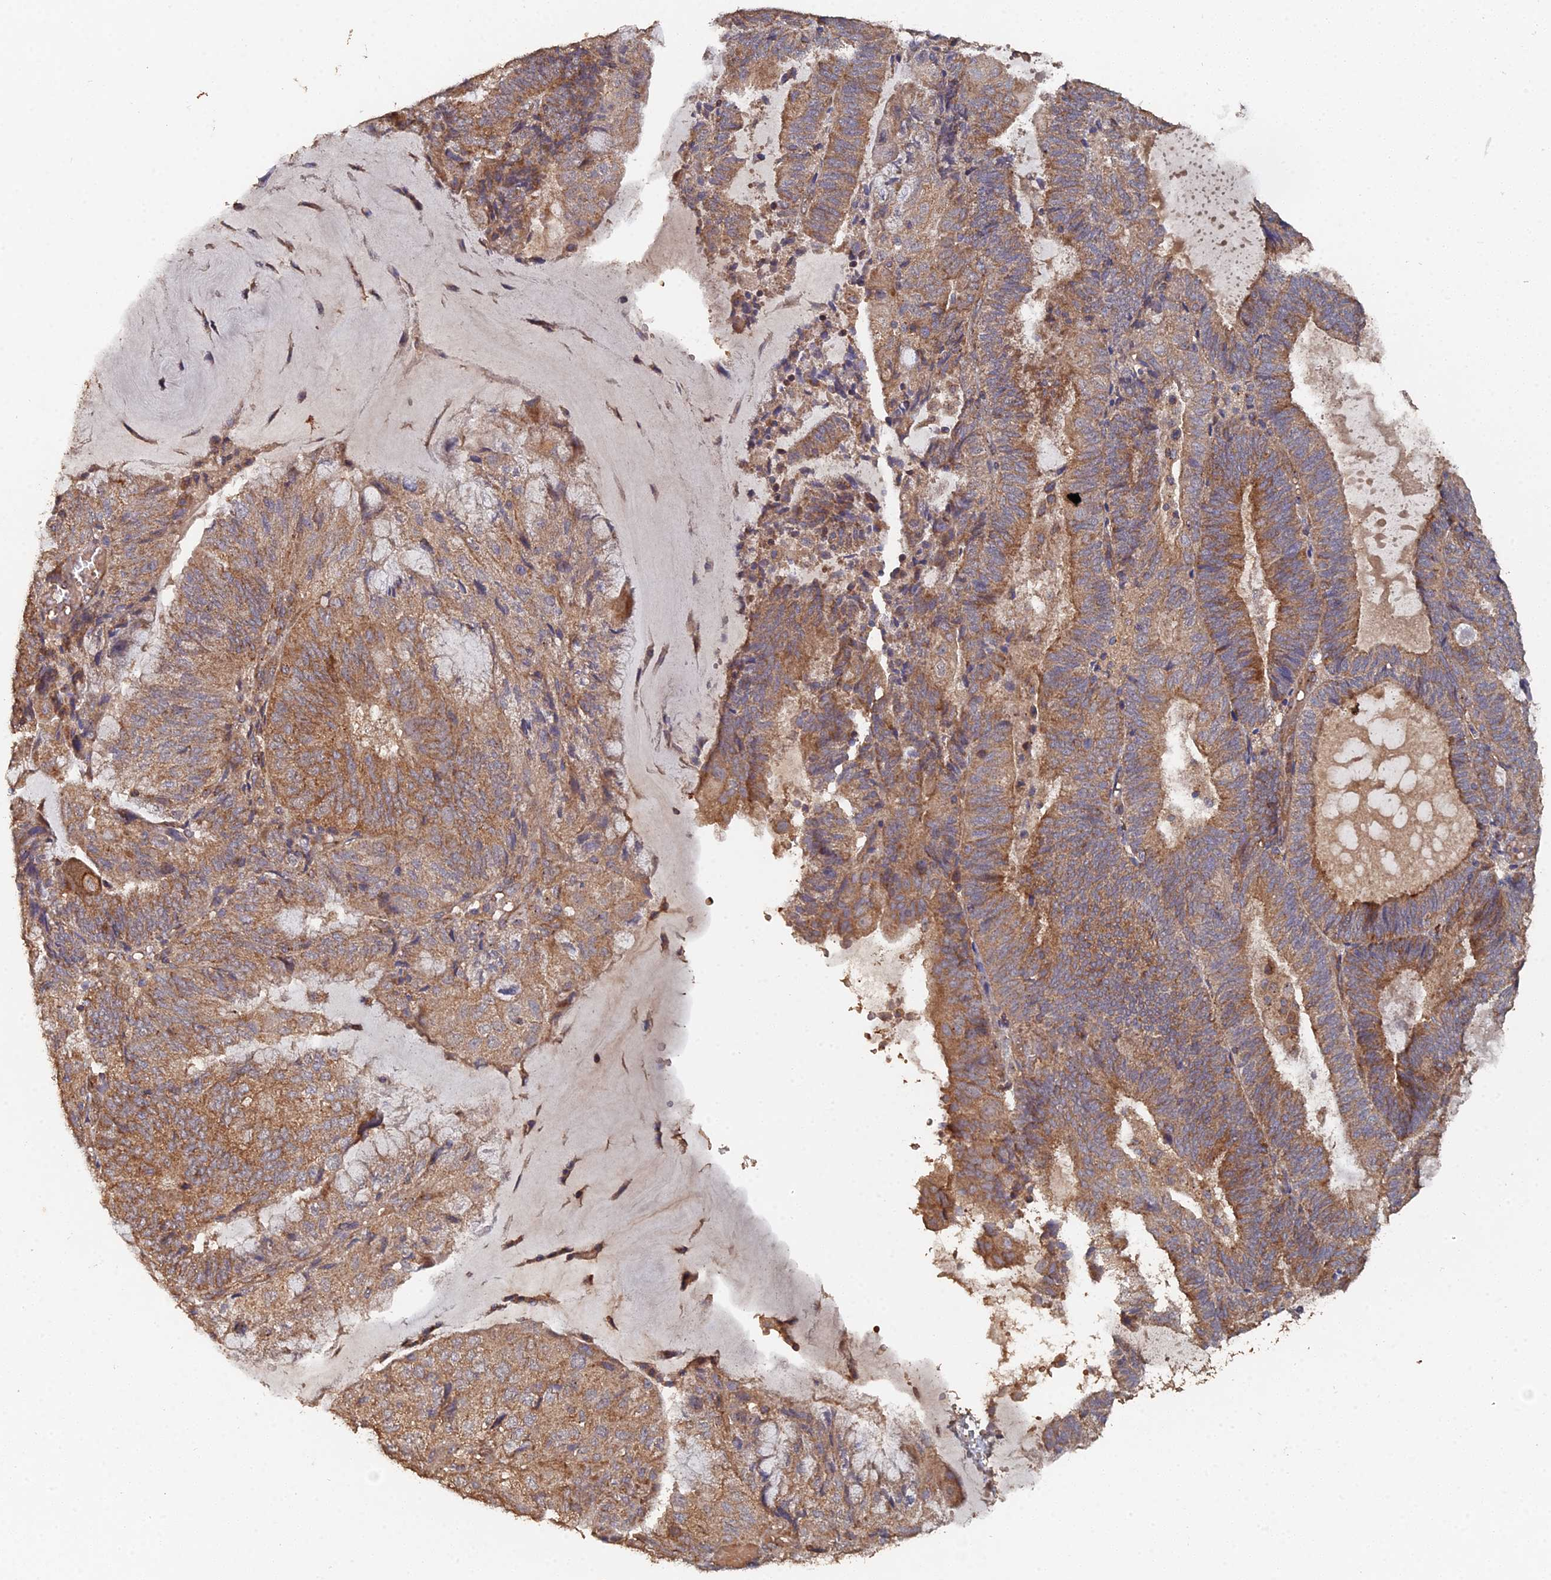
{"staining": {"intensity": "moderate", "quantity": ">75%", "location": "cytoplasmic/membranous"}, "tissue": "endometrial cancer", "cell_type": "Tumor cells", "image_type": "cancer", "snomed": [{"axis": "morphology", "description": "Adenocarcinoma, NOS"}, {"axis": "topography", "description": "Endometrium"}], "caption": "Tumor cells demonstrate medium levels of moderate cytoplasmic/membranous expression in about >75% of cells in endometrial cancer (adenocarcinoma).", "gene": "SPANXN4", "patient": {"sex": "female", "age": 81}}